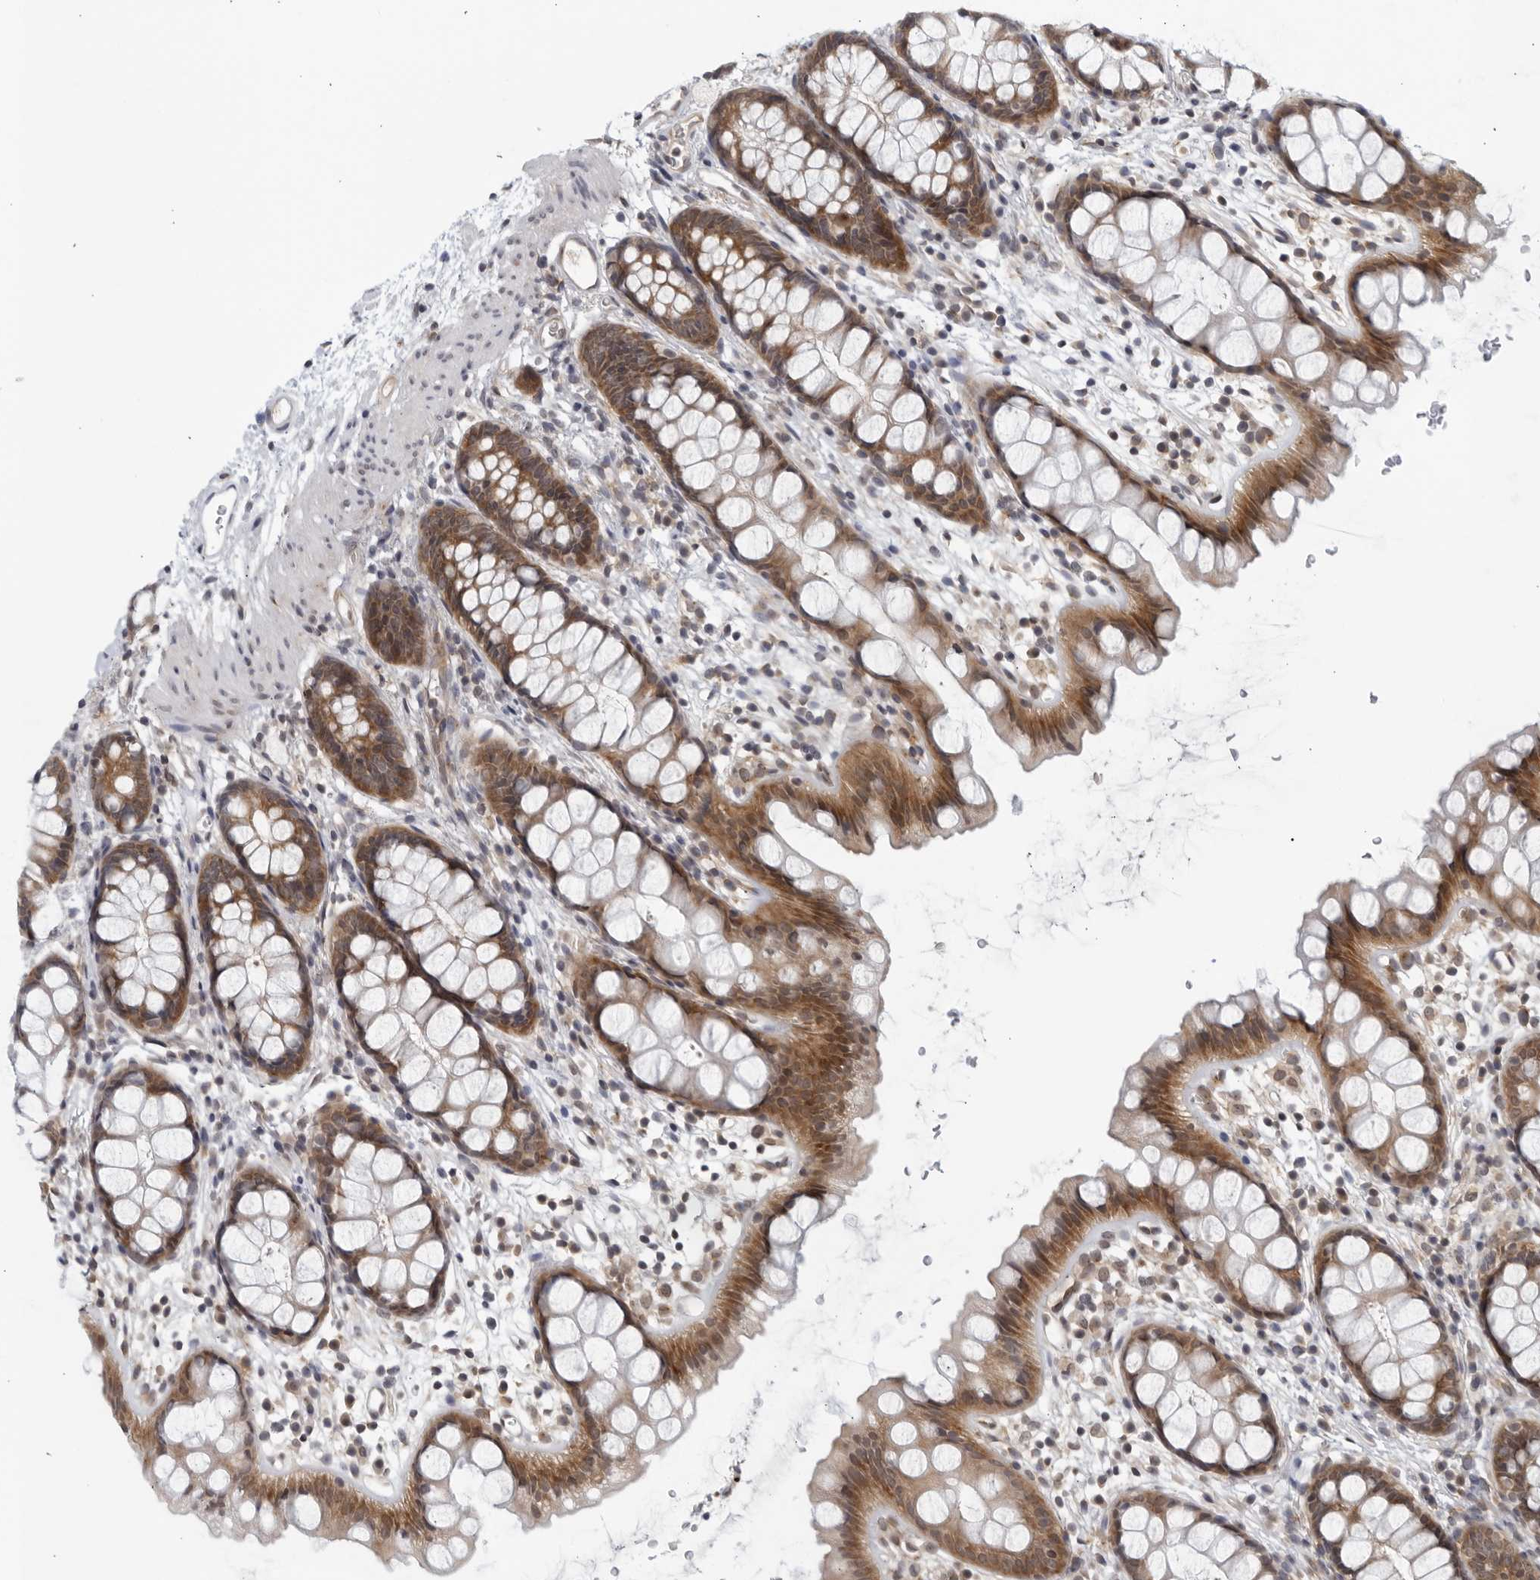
{"staining": {"intensity": "moderate", "quantity": ">75%", "location": "cytoplasmic/membranous"}, "tissue": "rectum", "cell_type": "Glandular cells", "image_type": "normal", "snomed": [{"axis": "morphology", "description": "Normal tissue, NOS"}, {"axis": "topography", "description": "Rectum"}], "caption": "Immunohistochemical staining of benign rectum exhibits >75% levels of moderate cytoplasmic/membranous protein staining in approximately >75% of glandular cells. The staining was performed using DAB (3,3'-diaminobenzidine) to visualize the protein expression in brown, while the nuclei were stained in blue with hematoxylin (Magnification: 20x).", "gene": "RC3H1", "patient": {"sex": "female", "age": 65}}